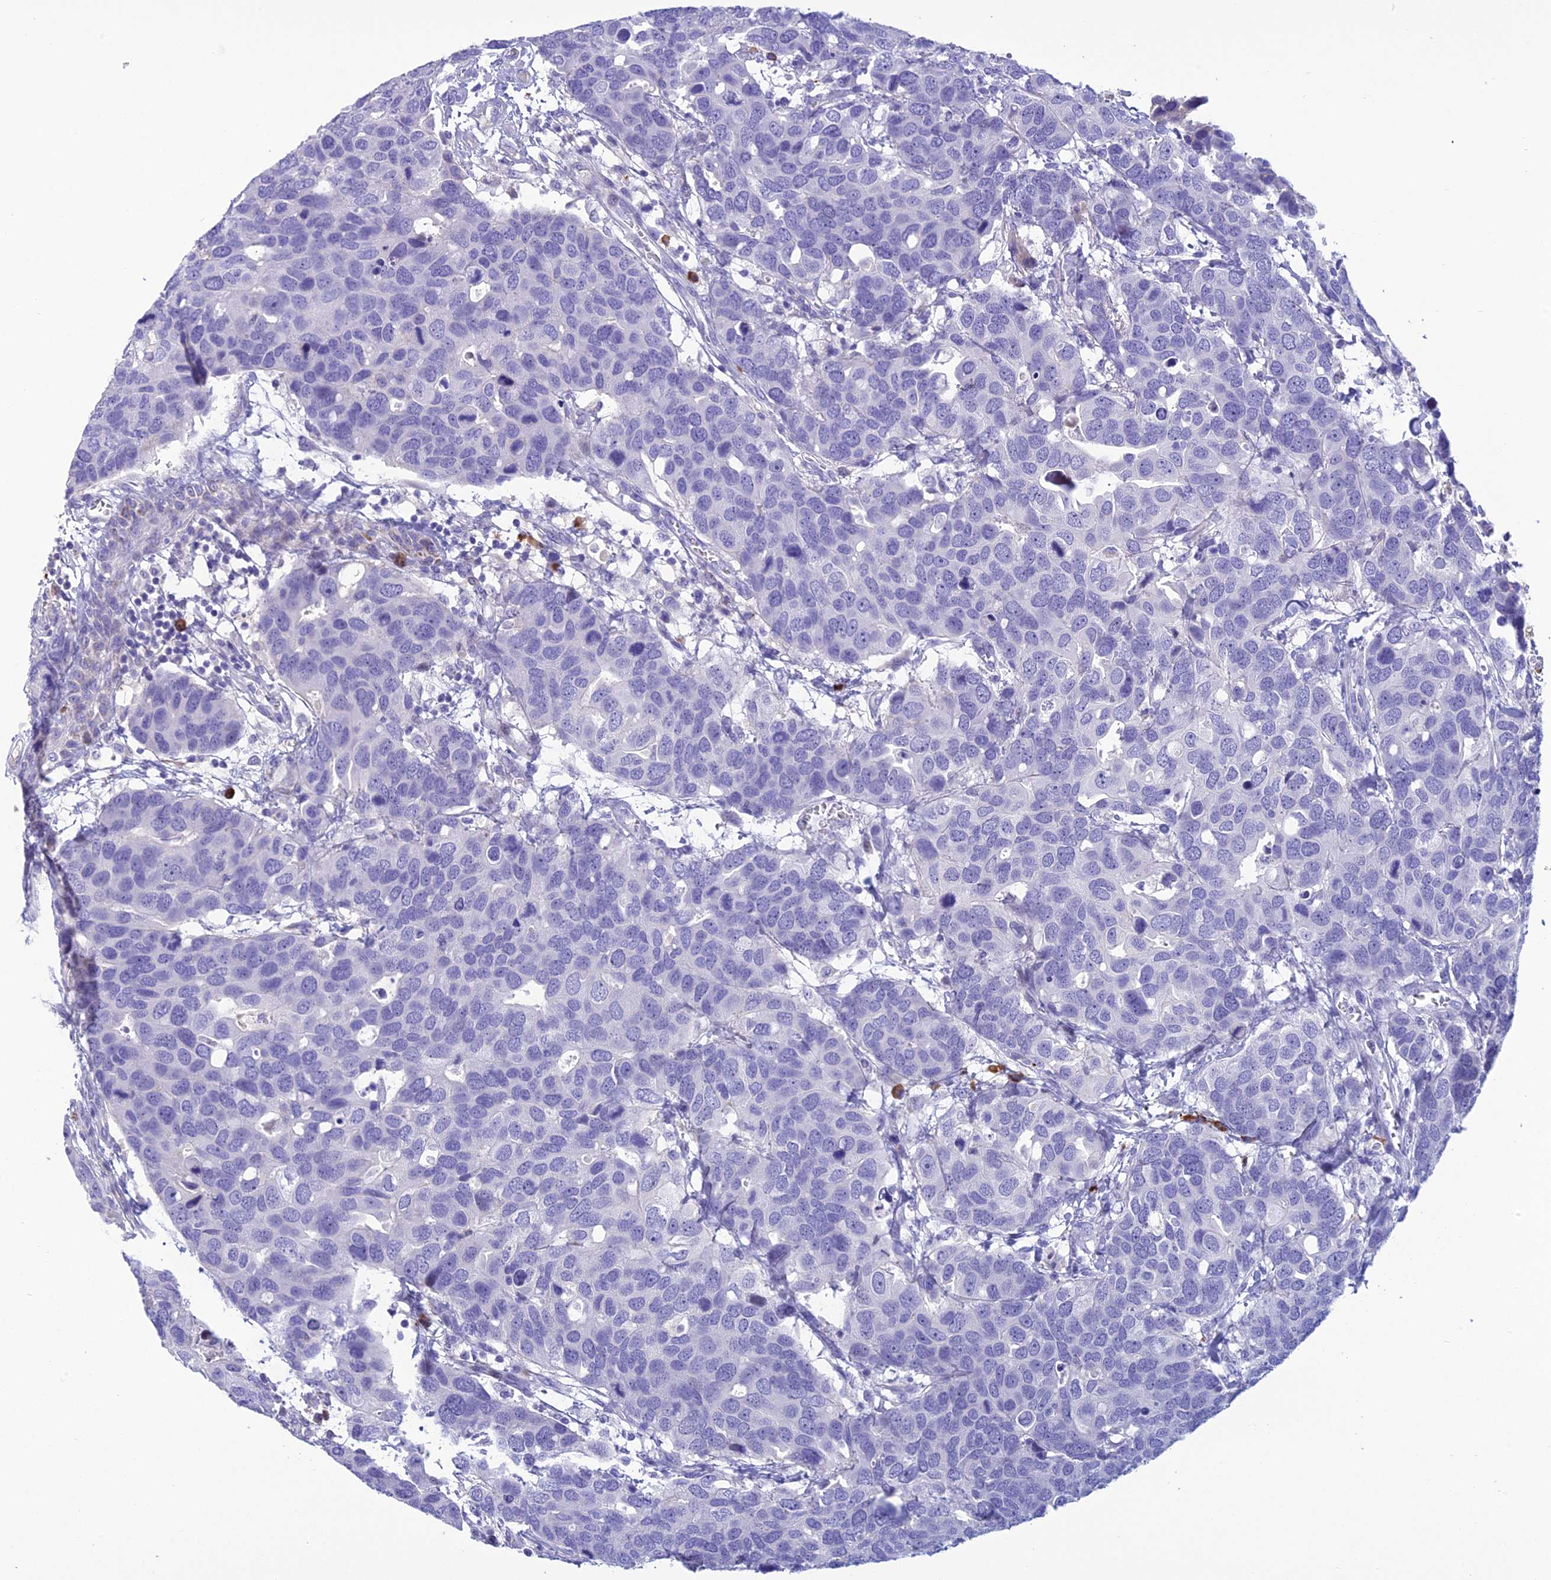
{"staining": {"intensity": "negative", "quantity": "none", "location": "none"}, "tissue": "breast cancer", "cell_type": "Tumor cells", "image_type": "cancer", "snomed": [{"axis": "morphology", "description": "Duct carcinoma"}, {"axis": "topography", "description": "Breast"}], "caption": "This is an IHC micrograph of human breast invasive ductal carcinoma. There is no positivity in tumor cells.", "gene": "CRB2", "patient": {"sex": "female", "age": 83}}